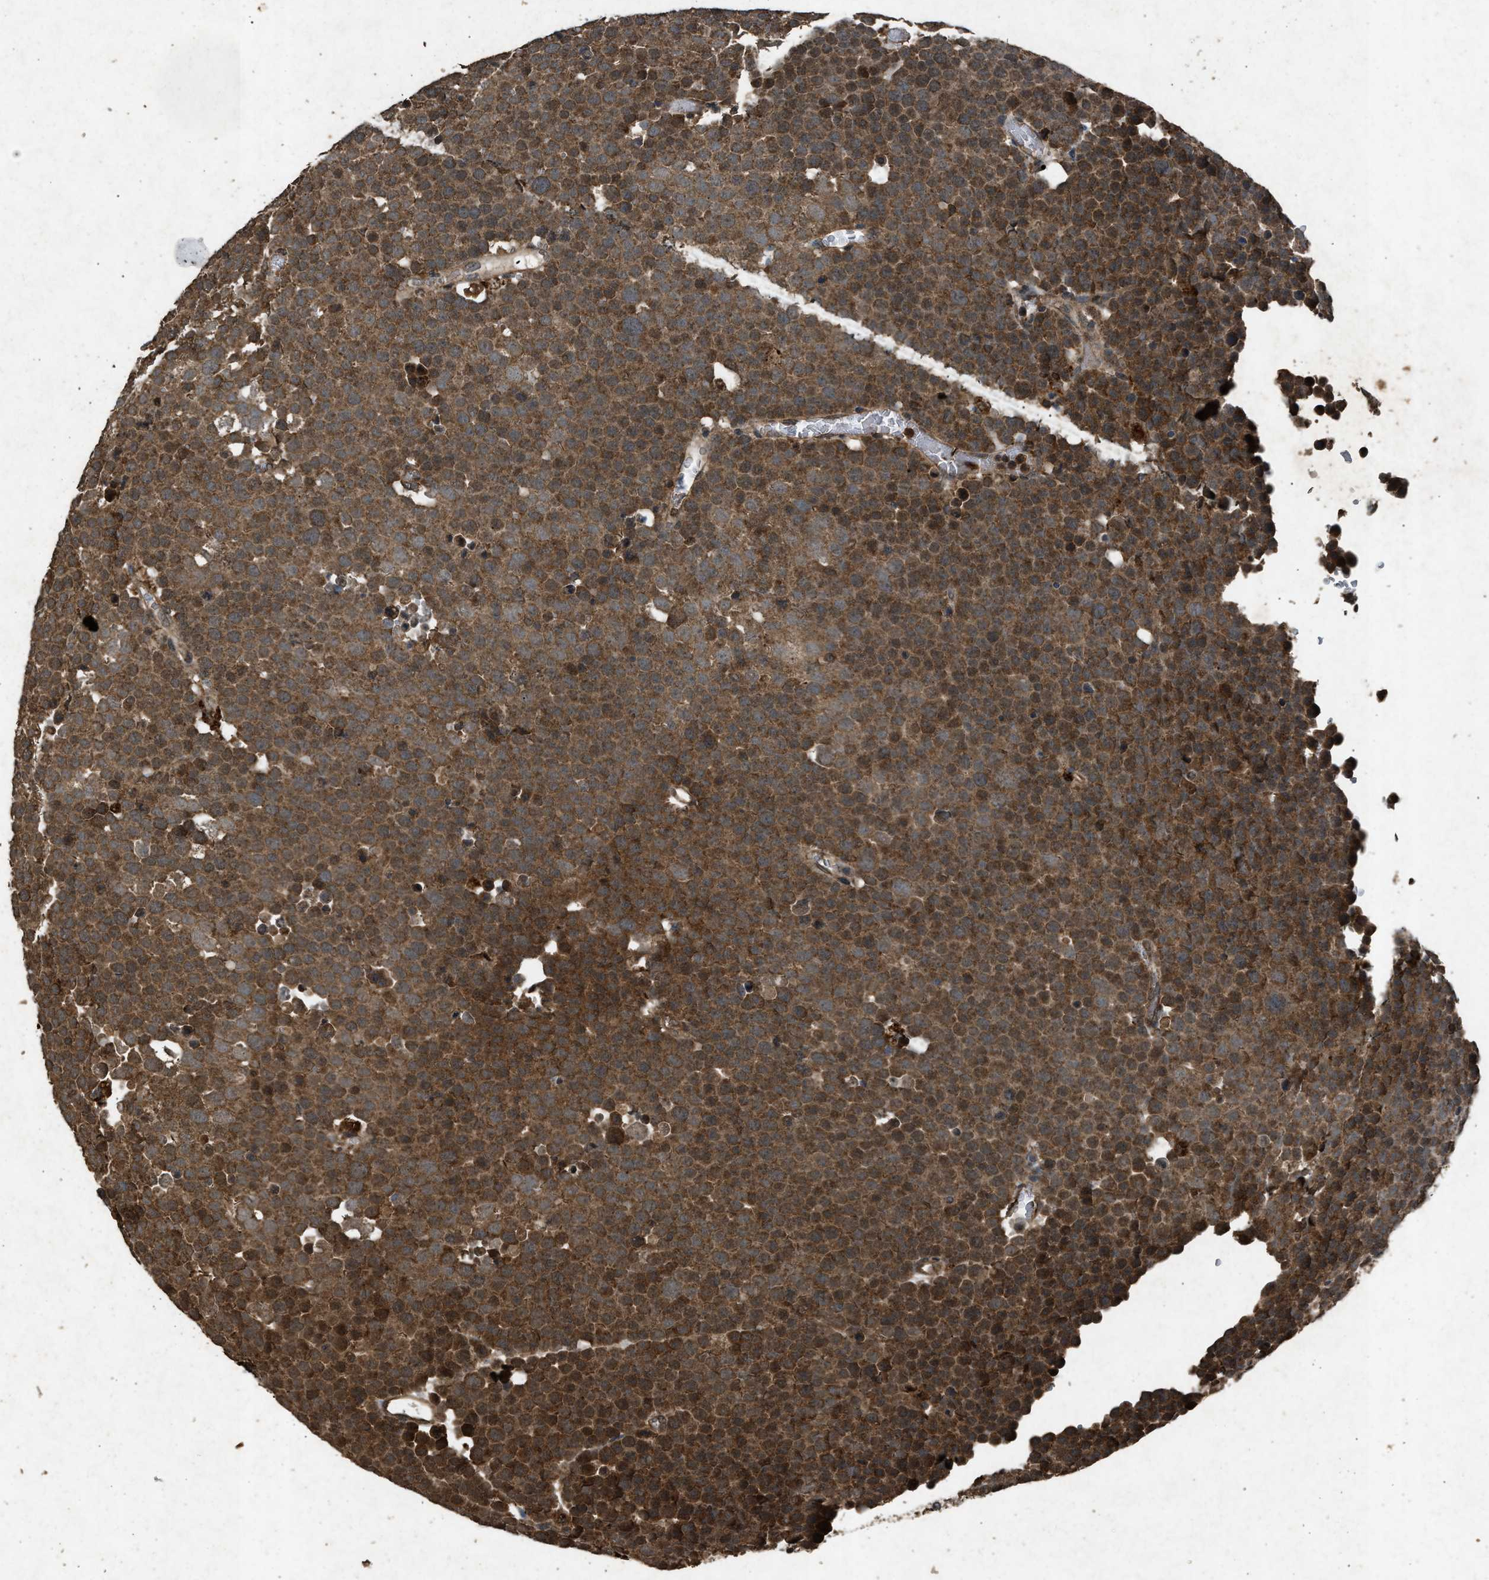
{"staining": {"intensity": "moderate", "quantity": ">75%", "location": "cytoplasmic/membranous,nuclear"}, "tissue": "testis cancer", "cell_type": "Tumor cells", "image_type": "cancer", "snomed": [{"axis": "morphology", "description": "Seminoma, NOS"}, {"axis": "topography", "description": "Testis"}], "caption": "DAB immunohistochemical staining of human testis seminoma exhibits moderate cytoplasmic/membranous and nuclear protein positivity in approximately >75% of tumor cells. The staining is performed using DAB (3,3'-diaminobenzidine) brown chromogen to label protein expression. The nuclei are counter-stained blue using hematoxylin.", "gene": "OAS1", "patient": {"sex": "male", "age": 71}}